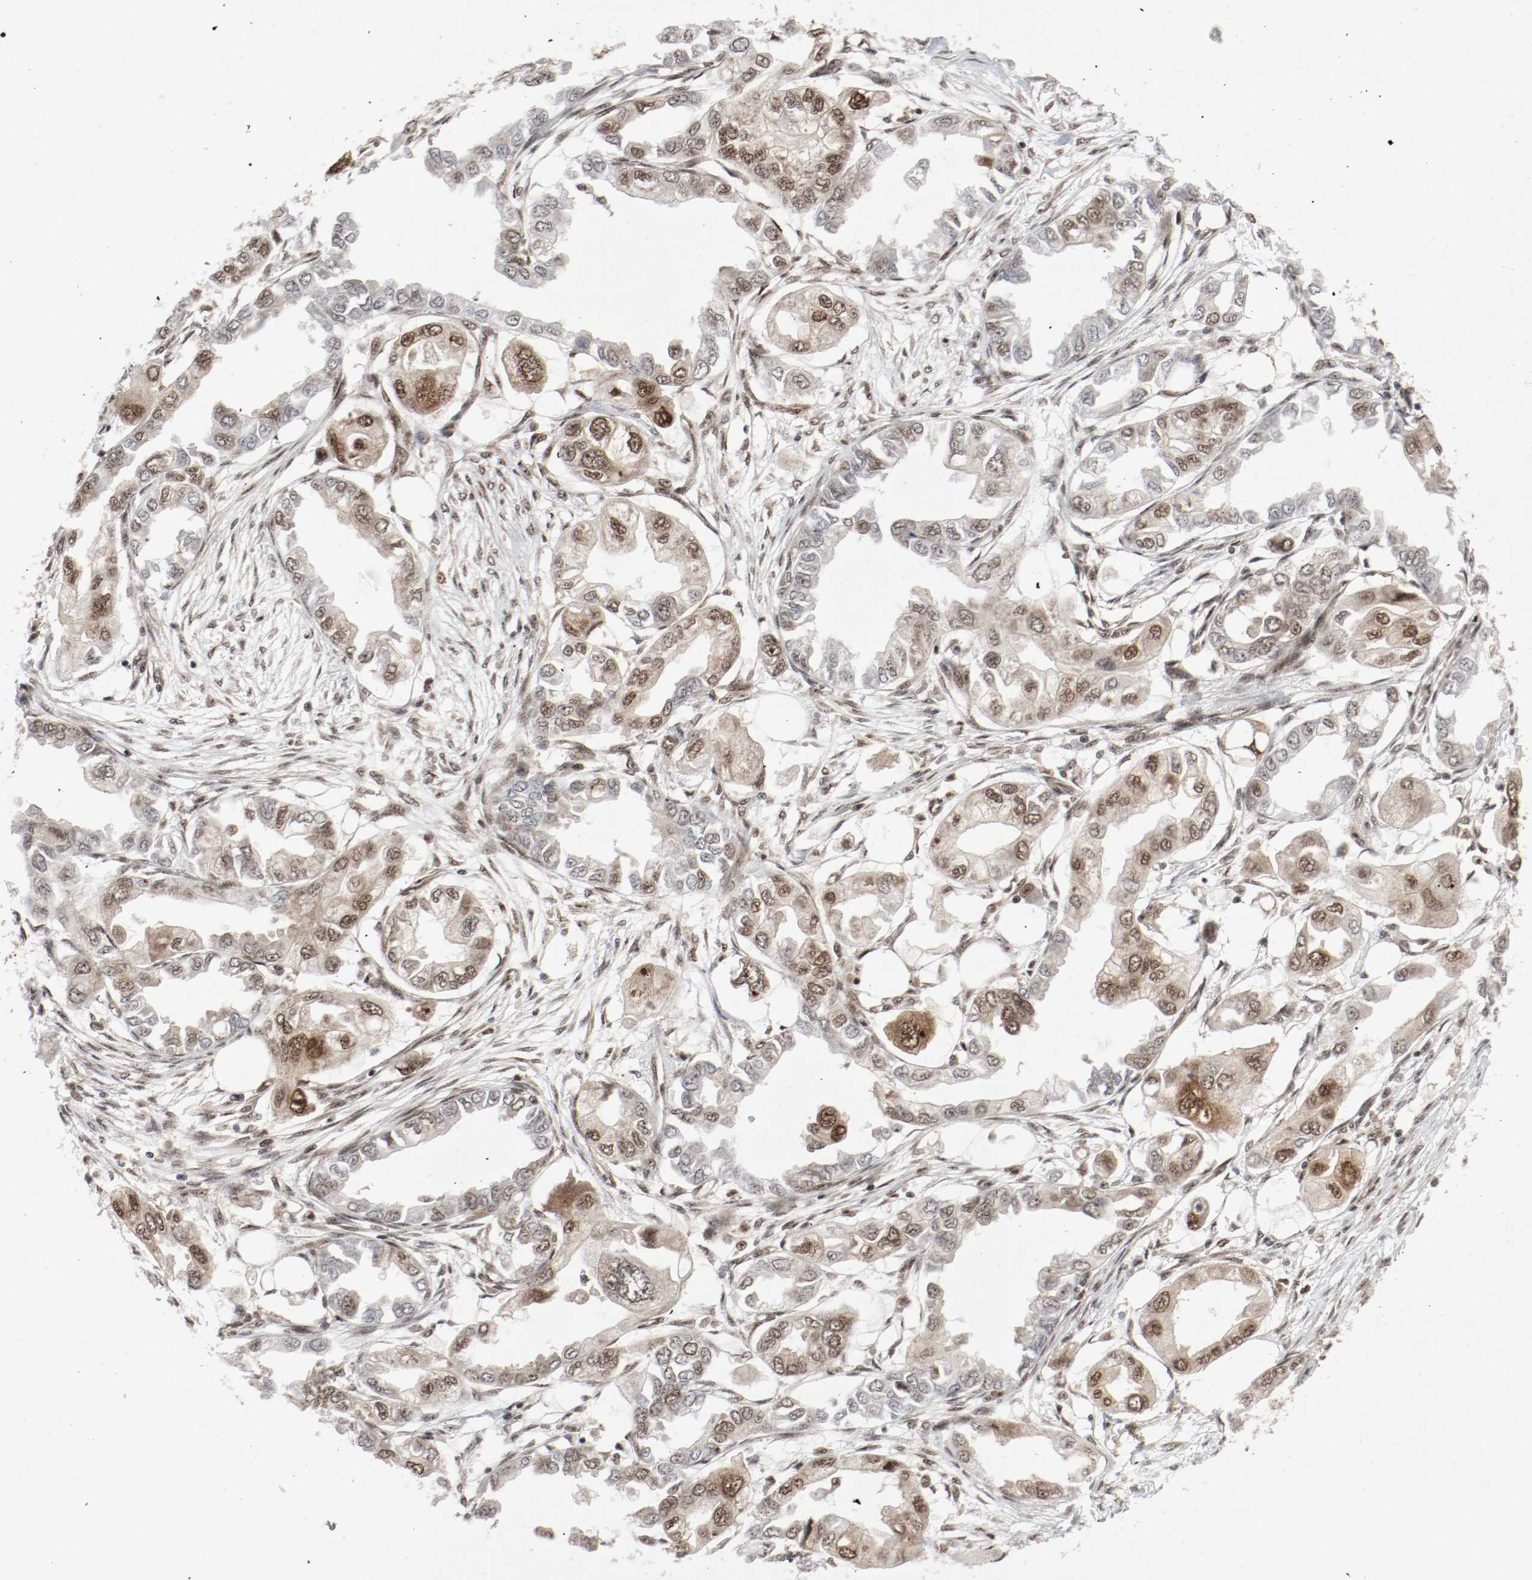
{"staining": {"intensity": "moderate", "quantity": ">75%", "location": "cytoplasmic/membranous,nuclear"}, "tissue": "endometrial cancer", "cell_type": "Tumor cells", "image_type": "cancer", "snomed": [{"axis": "morphology", "description": "Adenocarcinoma, NOS"}, {"axis": "topography", "description": "Endometrium"}], "caption": "Human endometrial adenocarcinoma stained with a brown dye demonstrates moderate cytoplasmic/membranous and nuclear positive expression in approximately >75% of tumor cells.", "gene": "CSNK2B", "patient": {"sex": "female", "age": 67}}